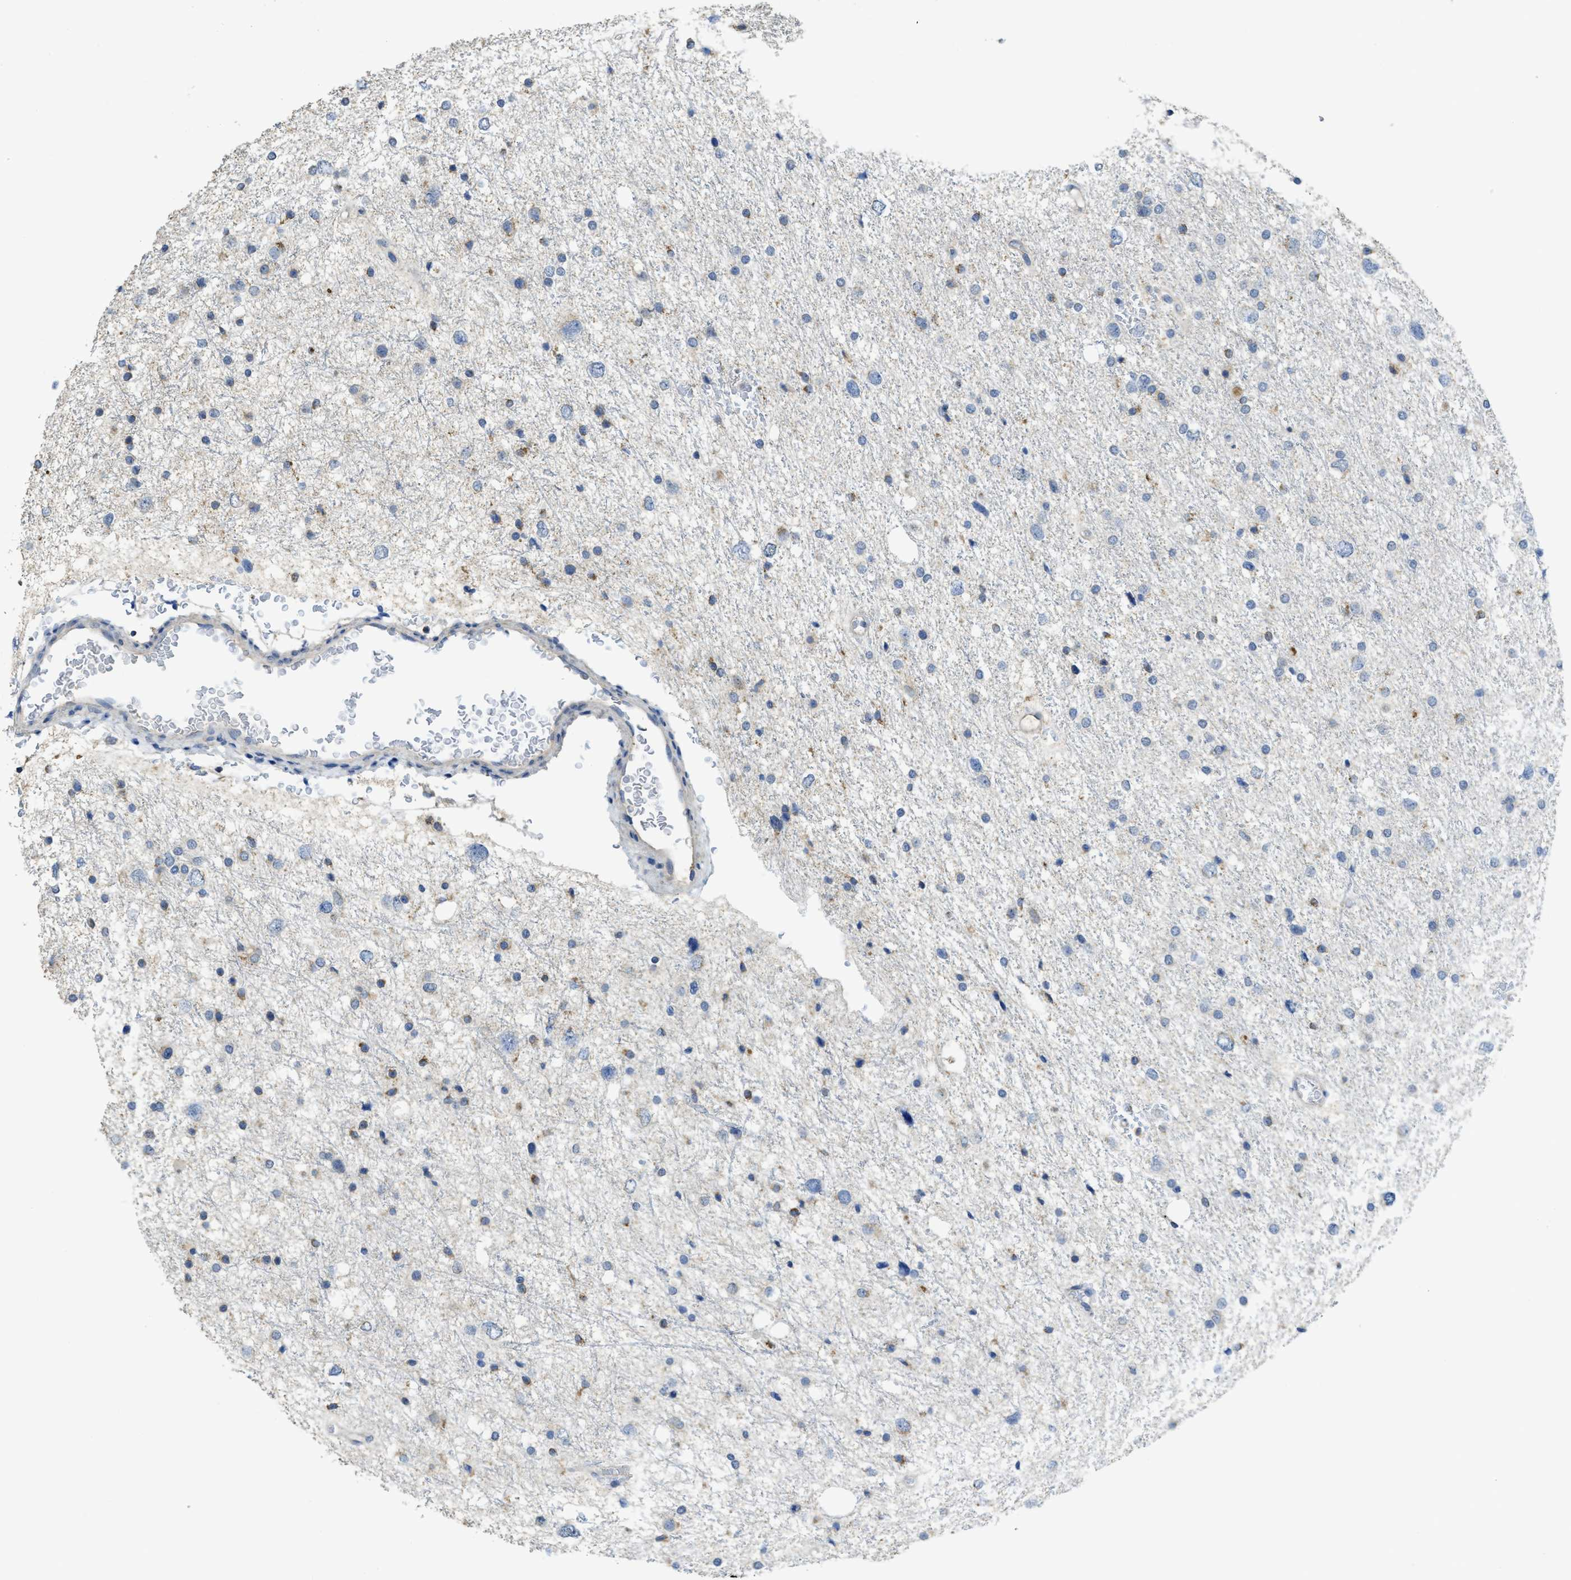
{"staining": {"intensity": "weak", "quantity": "<25%", "location": "cytoplasmic/membranous"}, "tissue": "glioma", "cell_type": "Tumor cells", "image_type": "cancer", "snomed": [{"axis": "morphology", "description": "Glioma, malignant, Low grade"}, {"axis": "topography", "description": "Brain"}], "caption": "Photomicrograph shows no protein expression in tumor cells of malignant low-grade glioma tissue.", "gene": "SFXN2", "patient": {"sex": "female", "age": 37}}